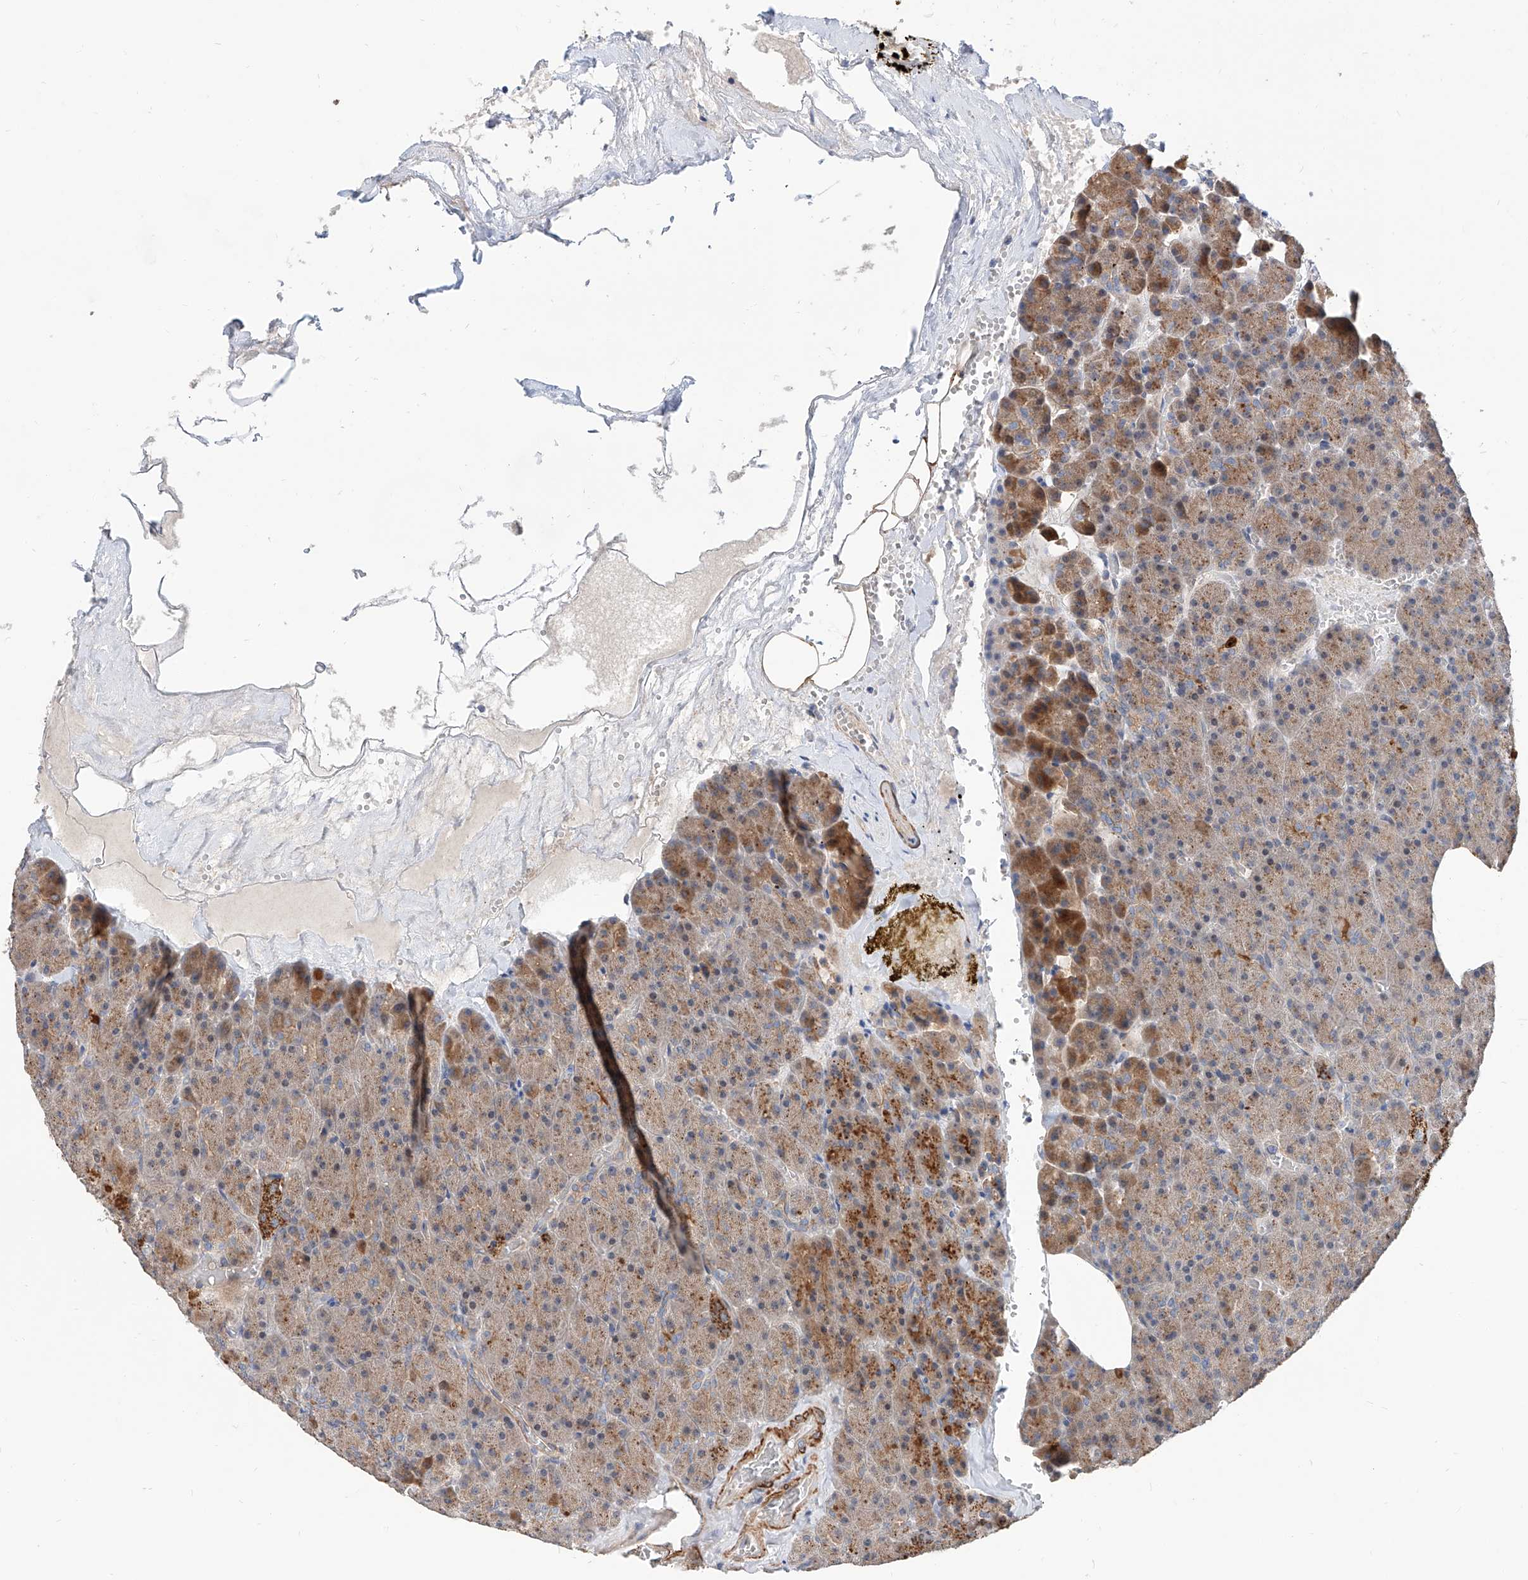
{"staining": {"intensity": "moderate", "quantity": "25%-75%", "location": "cytoplasmic/membranous"}, "tissue": "pancreas", "cell_type": "Exocrine glandular cells", "image_type": "normal", "snomed": [{"axis": "morphology", "description": "Normal tissue, NOS"}, {"axis": "morphology", "description": "Carcinoid, malignant, NOS"}, {"axis": "topography", "description": "Pancreas"}], "caption": "Immunohistochemistry (IHC) photomicrograph of benign pancreas: pancreas stained using IHC displays medium levels of moderate protein expression localized specifically in the cytoplasmic/membranous of exocrine glandular cells, appearing as a cytoplasmic/membranous brown color.", "gene": "MAGEE2", "patient": {"sex": "female", "age": 35}}